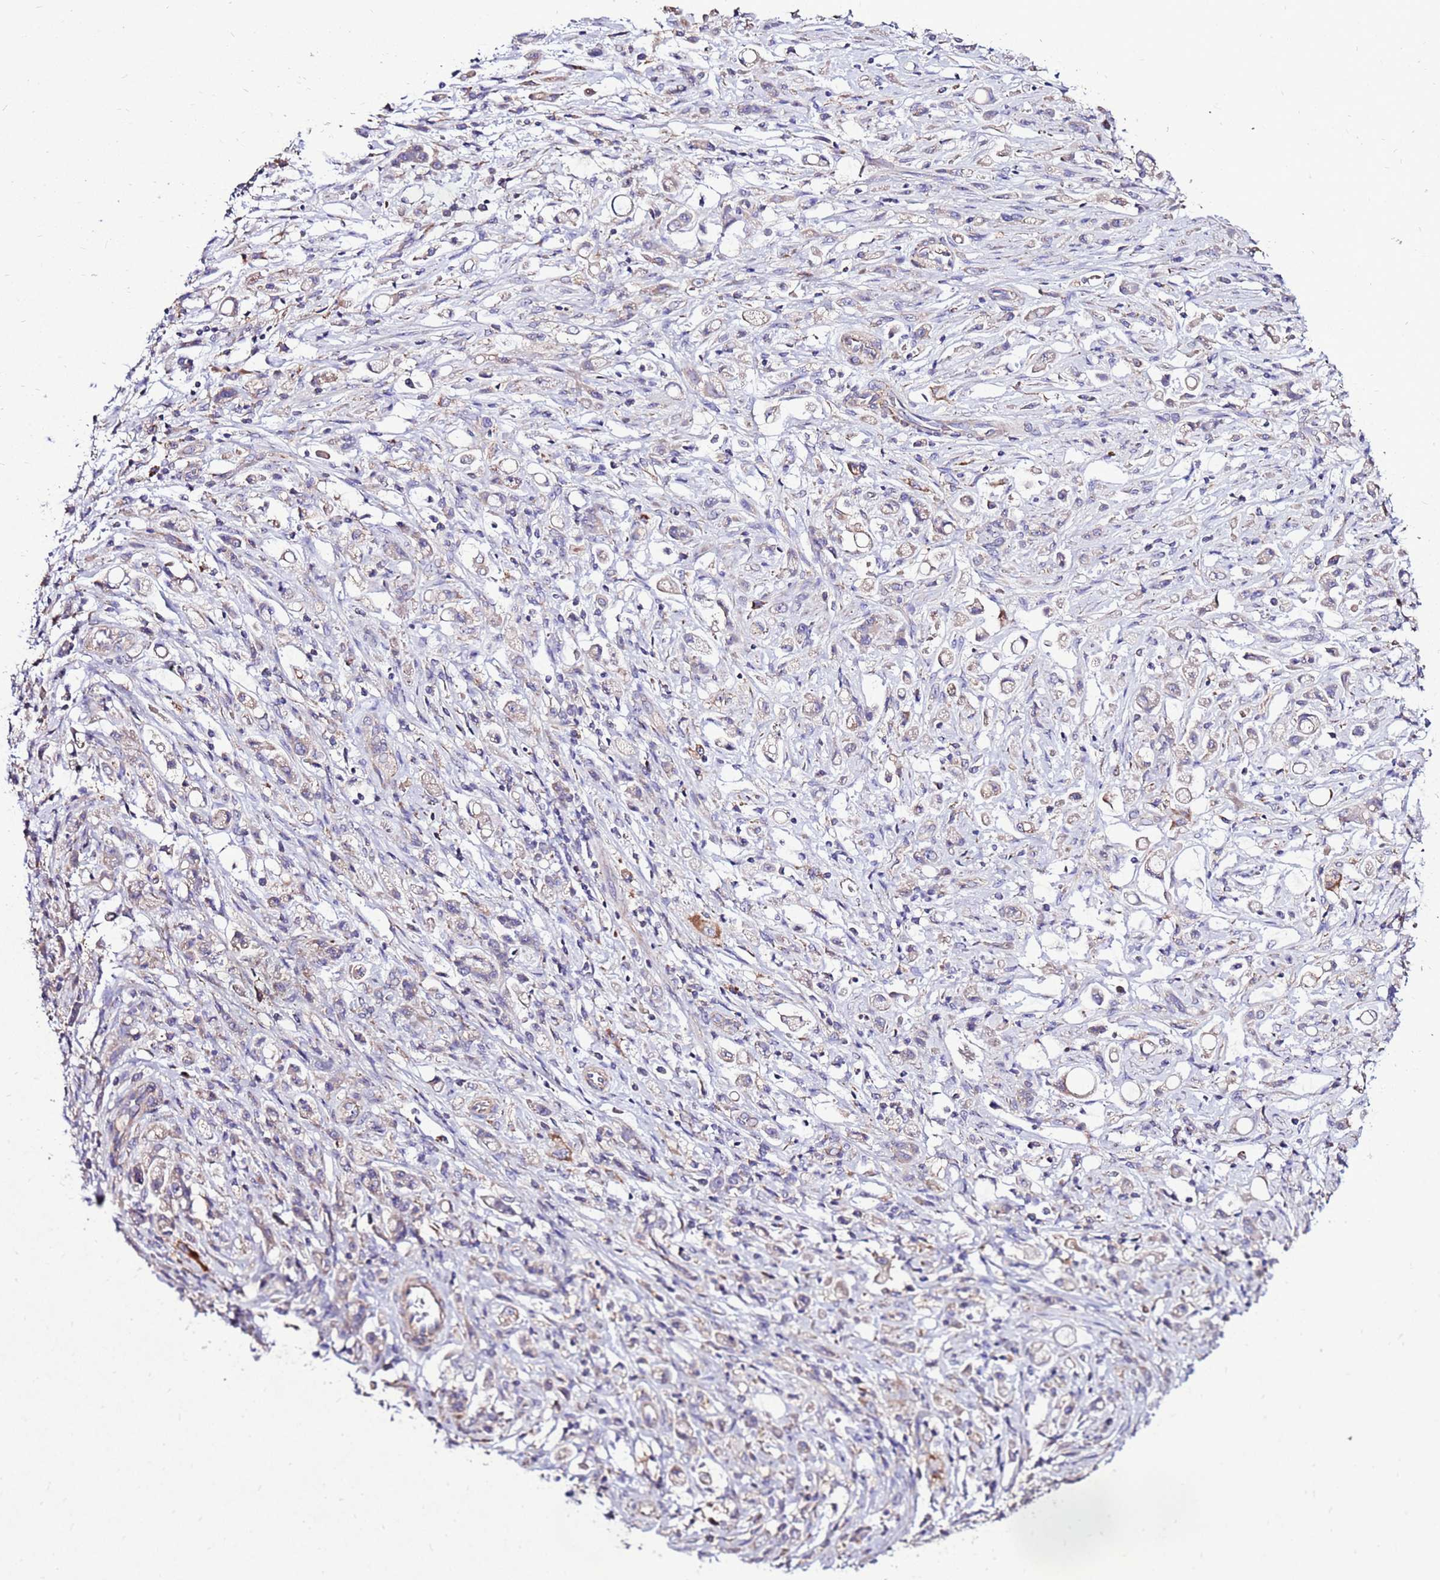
{"staining": {"intensity": "negative", "quantity": "none", "location": "none"}, "tissue": "stomach cancer", "cell_type": "Tumor cells", "image_type": "cancer", "snomed": [{"axis": "morphology", "description": "Adenocarcinoma, NOS"}, {"axis": "topography", "description": "Stomach"}], "caption": "This is a micrograph of immunohistochemistry staining of stomach cancer, which shows no expression in tumor cells.", "gene": "TMEM106C", "patient": {"sex": "female", "age": 60}}